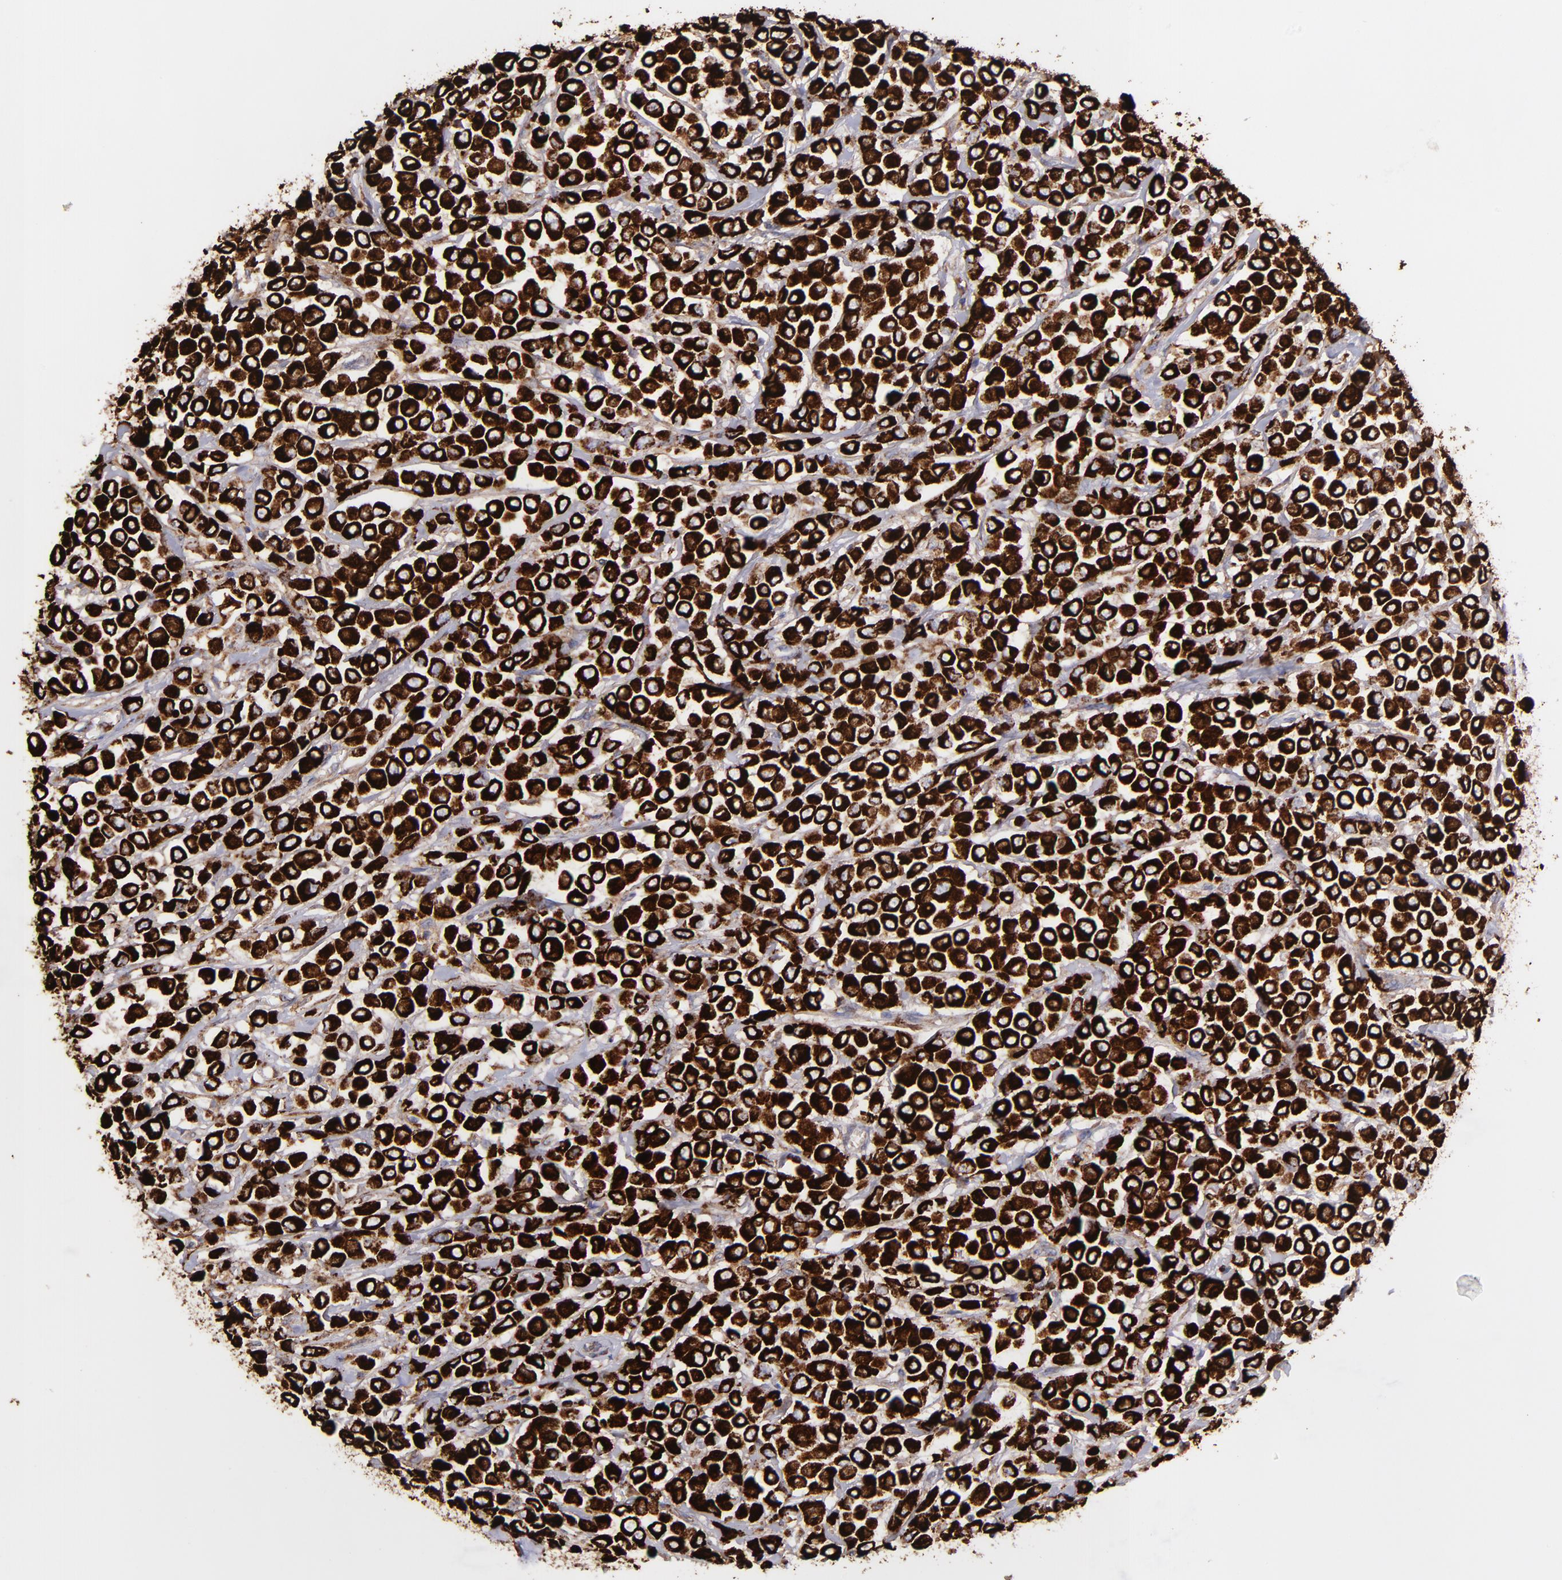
{"staining": {"intensity": "strong", "quantity": ">75%", "location": "cytoplasmic/membranous"}, "tissue": "breast cancer", "cell_type": "Tumor cells", "image_type": "cancer", "snomed": [{"axis": "morphology", "description": "Duct carcinoma"}, {"axis": "topography", "description": "Breast"}], "caption": "Immunohistochemistry of human breast cancer exhibits high levels of strong cytoplasmic/membranous staining in about >75% of tumor cells.", "gene": "MAOB", "patient": {"sex": "female", "age": 61}}